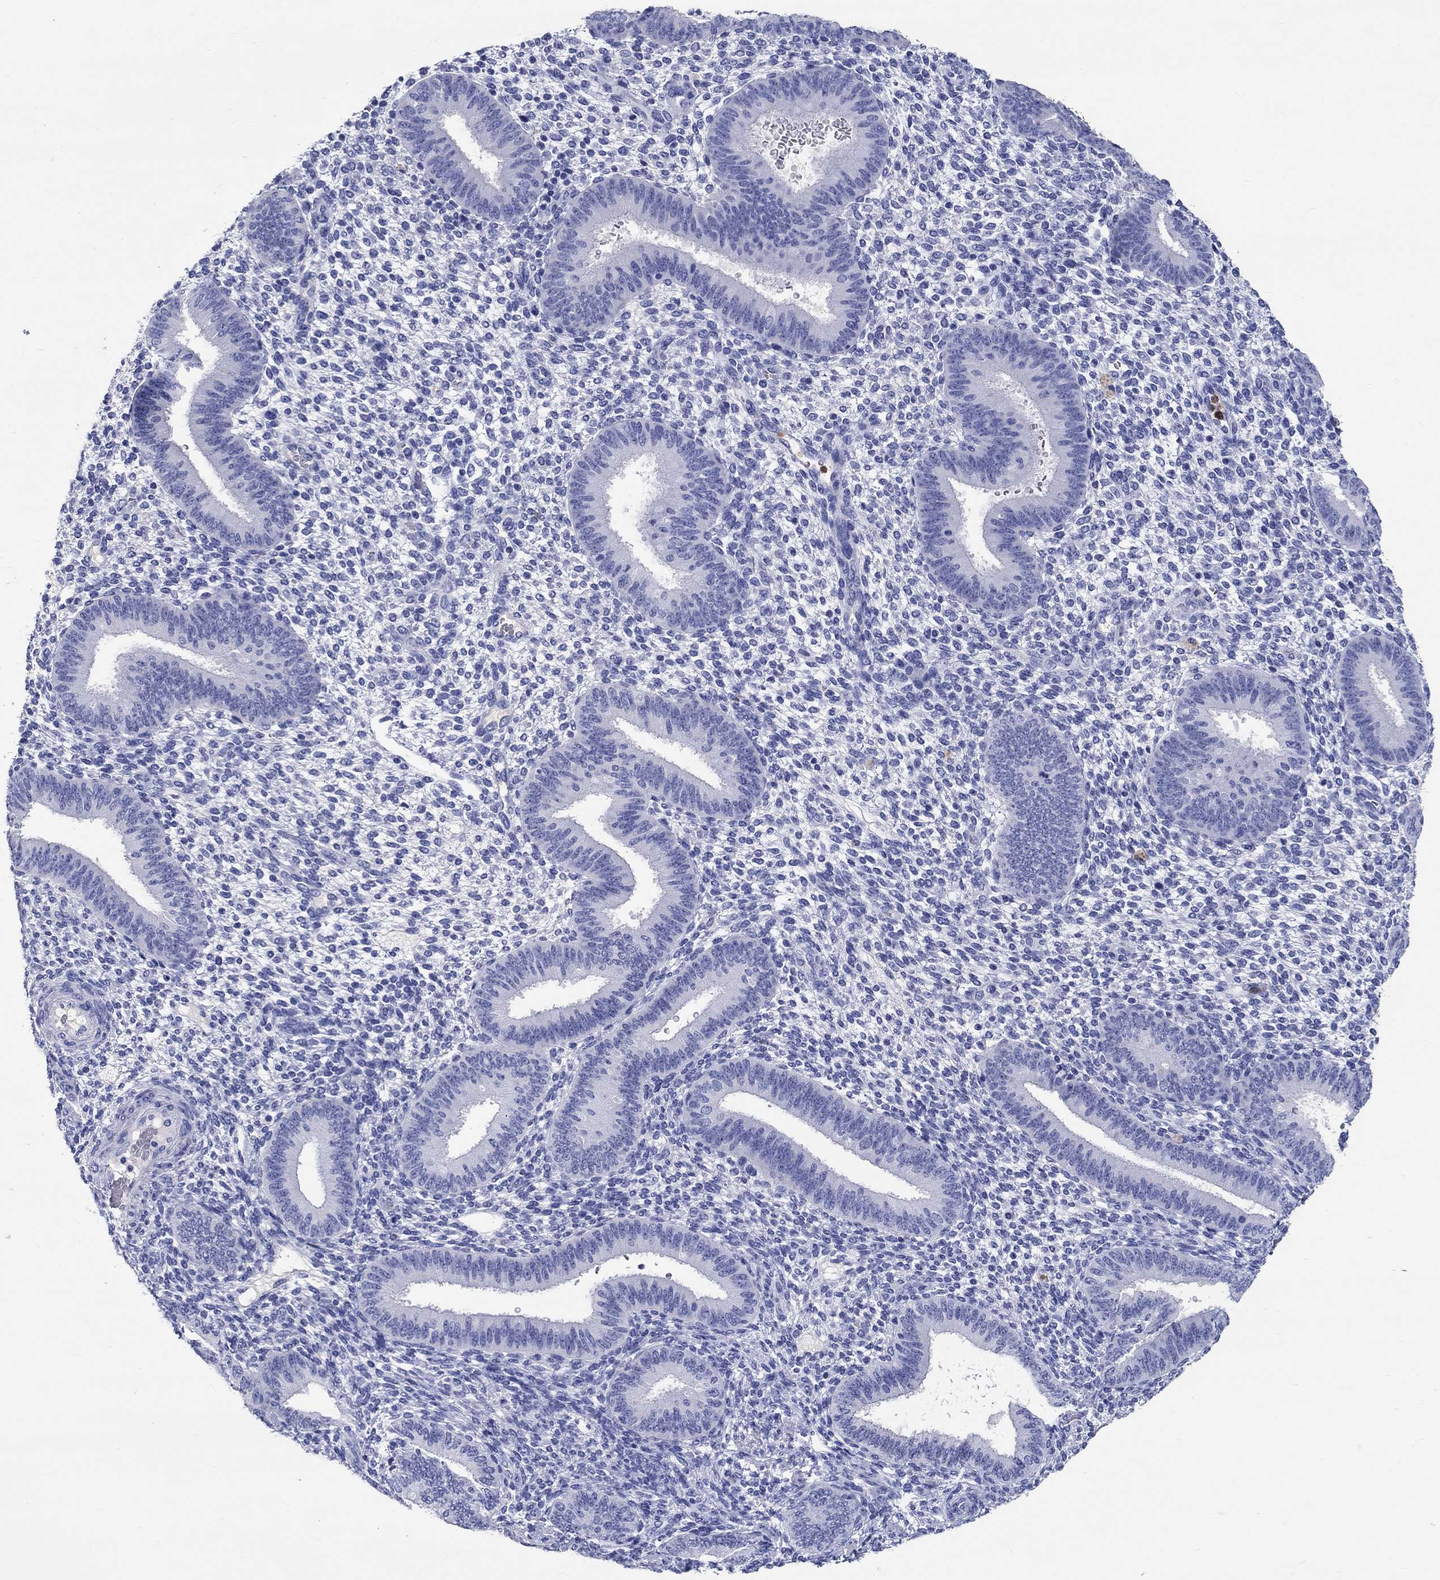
{"staining": {"intensity": "negative", "quantity": "none", "location": "none"}, "tissue": "endometrium", "cell_type": "Cells in endometrial stroma", "image_type": "normal", "snomed": [{"axis": "morphology", "description": "Normal tissue, NOS"}, {"axis": "topography", "description": "Endometrium"}], "caption": "The photomicrograph displays no staining of cells in endometrial stroma in normal endometrium.", "gene": "EPX", "patient": {"sex": "female", "age": 39}}